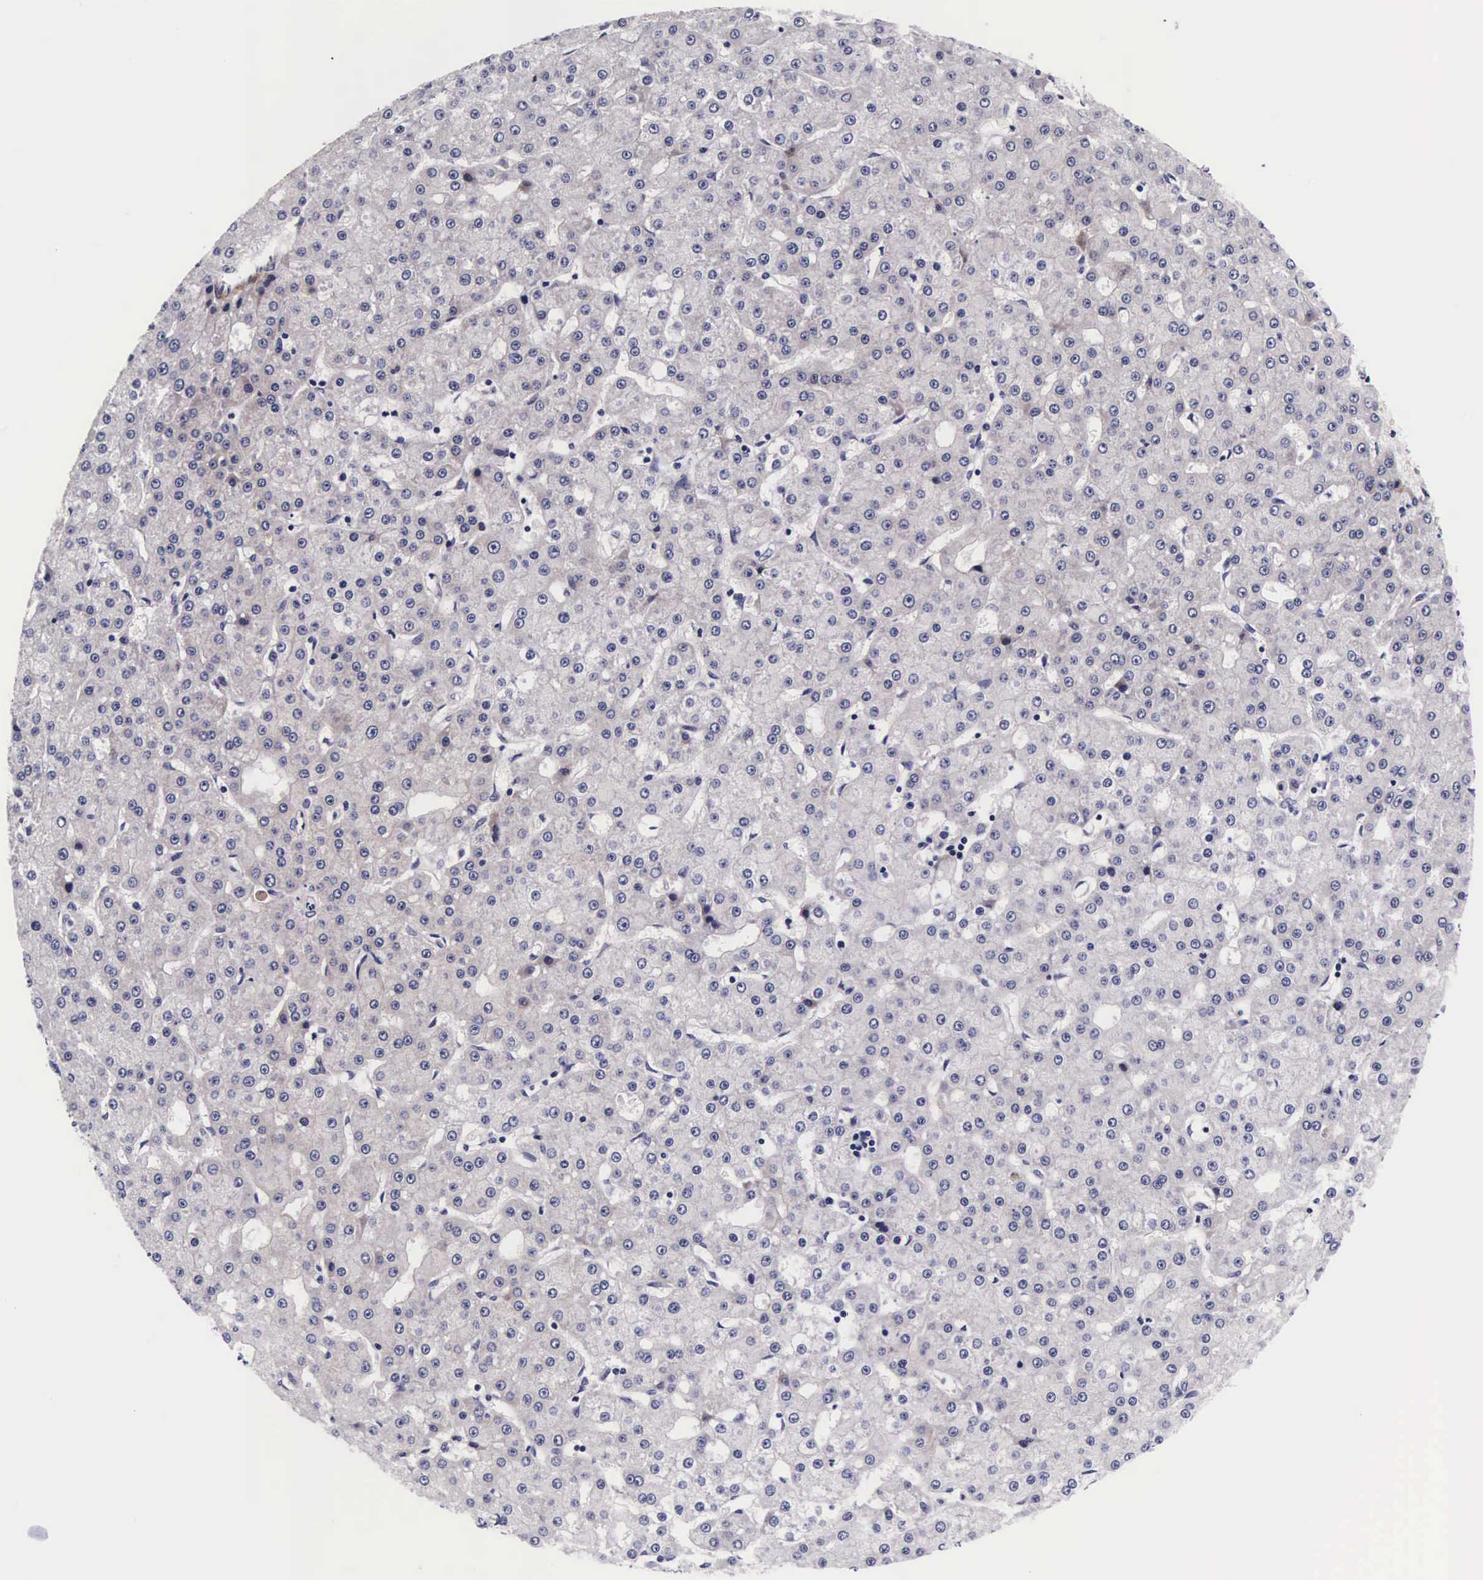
{"staining": {"intensity": "negative", "quantity": "none", "location": "none"}, "tissue": "liver cancer", "cell_type": "Tumor cells", "image_type": "cancer", "snomed": [{"axis": "morphology", "description": "Carcinoma, Hepatocellular, NOS"}, {"axis": "topography", "description": "Liver"}], "caption": "The IHC histopathology image has no significant positivity in tumor cells of hepatocellular carcinoma (liver) tissue. Brightfield microscopy of IHC stained with DAB (brown) and hematoxylin (blue), captured at high magnification.", "gene": "UPRT", "patient": {"sex": "male", "age": 47}}